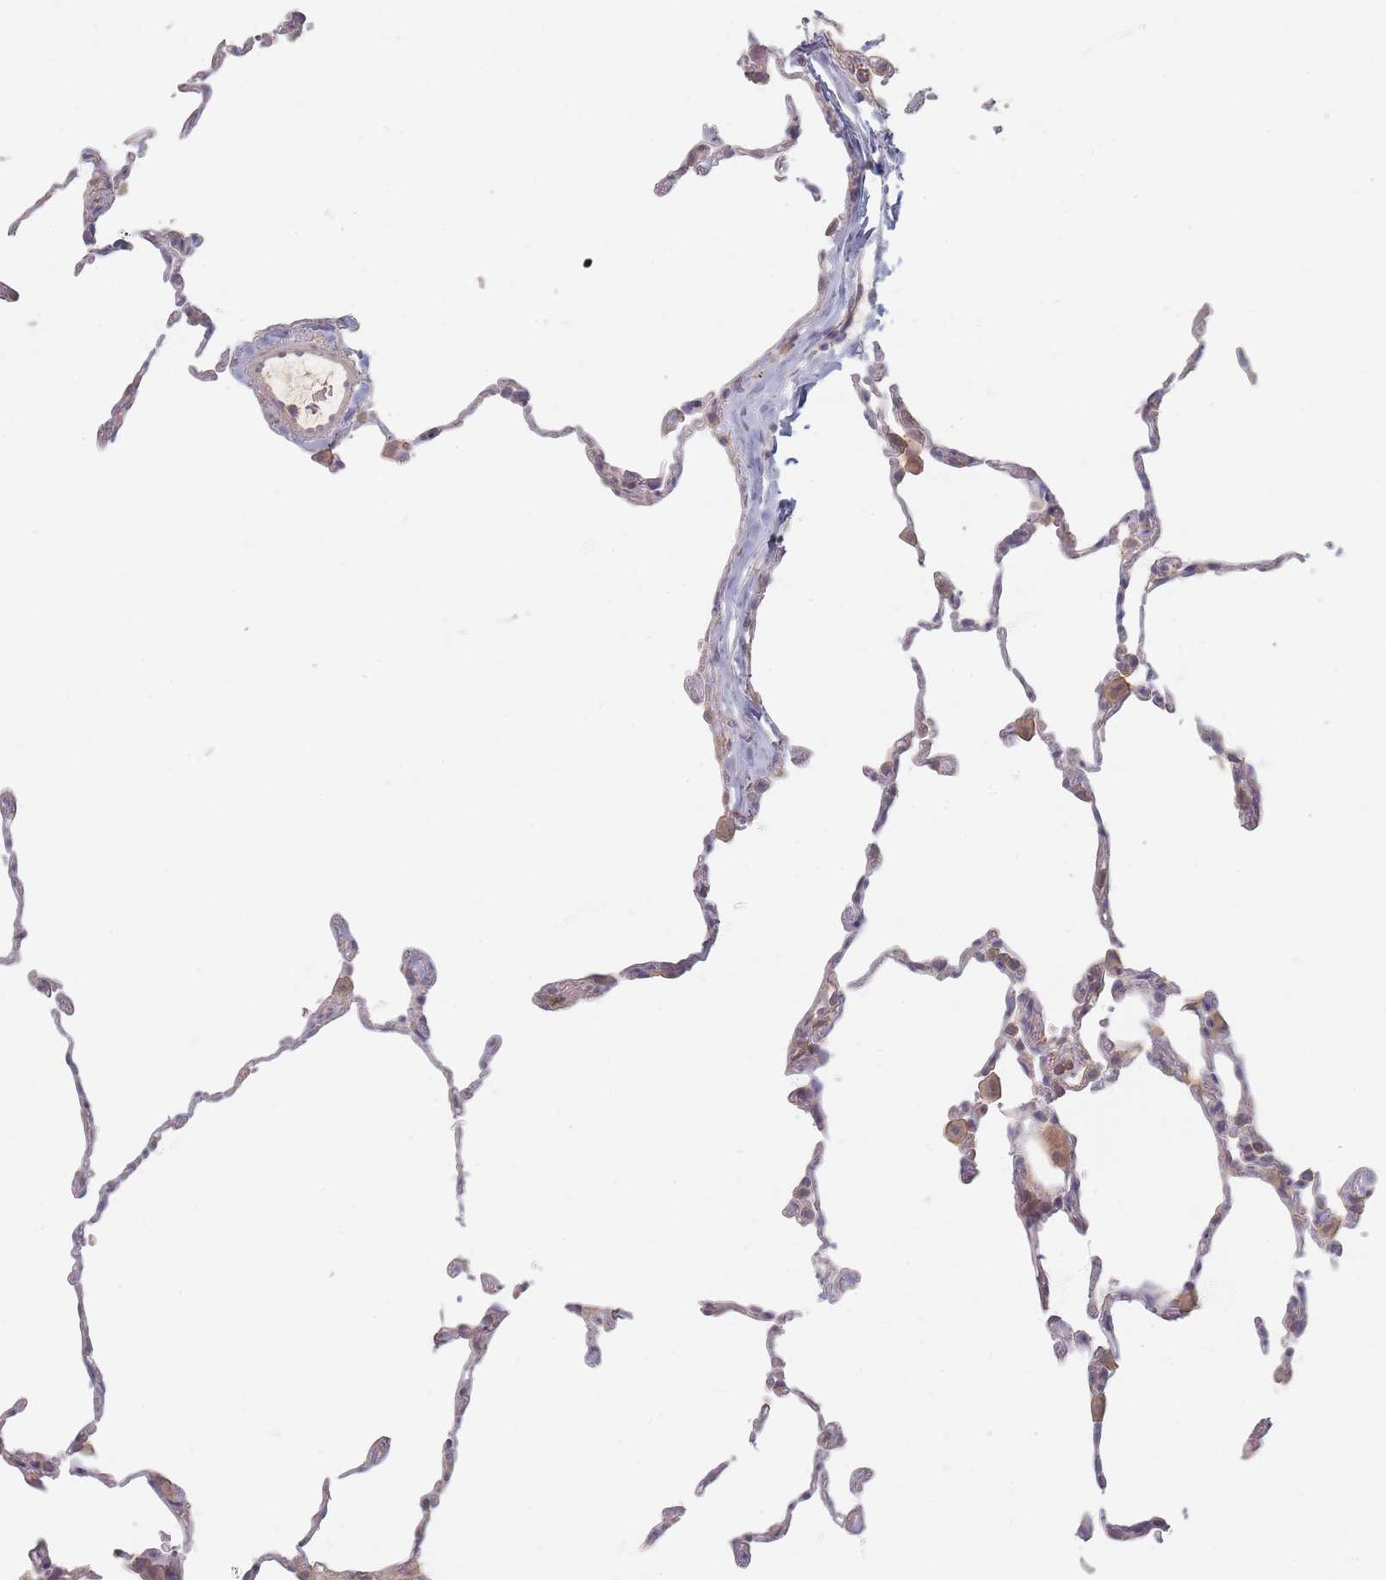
{"staining": {"intensity": "negative", "quantity": "none", "location": "none"}, "tissue": "lung", "cell_type": "Alveolar cells", "image_type": "normal", "snomed": [{"axis": "morphology", "description": "Normal tissue, NOS"}, {"axis": "topography", "description": "Lung"}], "caption": "DAB (3,3'-diaminobenzidine) immunohistochemical staining of benign human lung shows no significant positivity in alveolar cells. (Immunohistochemistry (ihc), brightfield microscopy, high magnification).", "gene": "SLC35F3", "patient": {"sex": "female", "age": 57}}